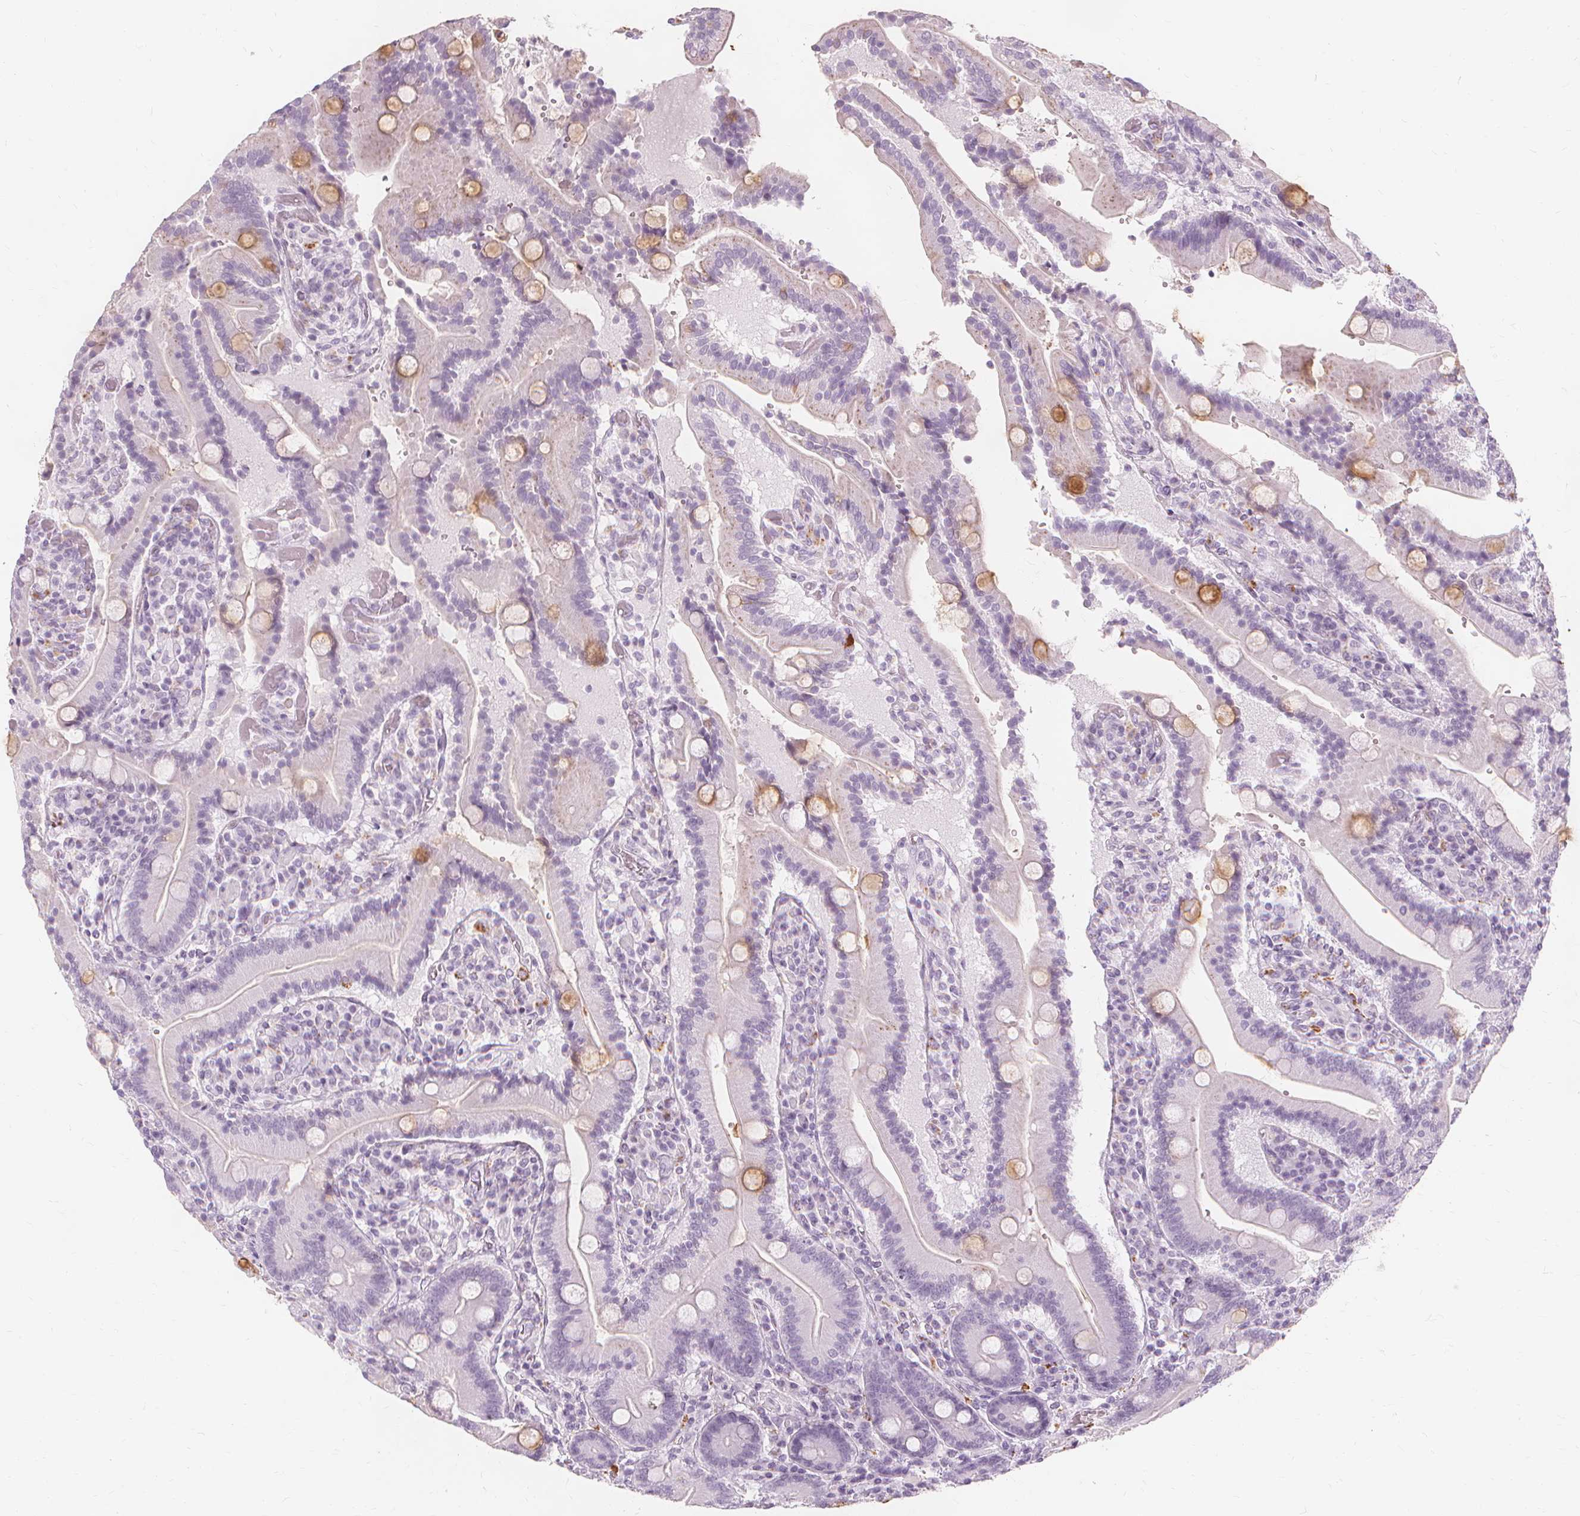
{"staining": {"intensity": "moderate", "quantity": "<25%", "location": "cytoplasmic/membranous"}, "tissue": "duodenum", "cell_type": "Glandular cells", "image_type": "normal", "snomed": [{"axis": "morphology", "description": "Normal tissue, NOS"}, {"axis": "topography", "description": "Duodenum"}], "caption": "IHC of benign human duodenum reveals low levels of moderate cytoplasmic/membranous staining in approximately <25% of glandular cells.", "gene": "TFF1", "patient": {"sex": "female", "age": 62}}